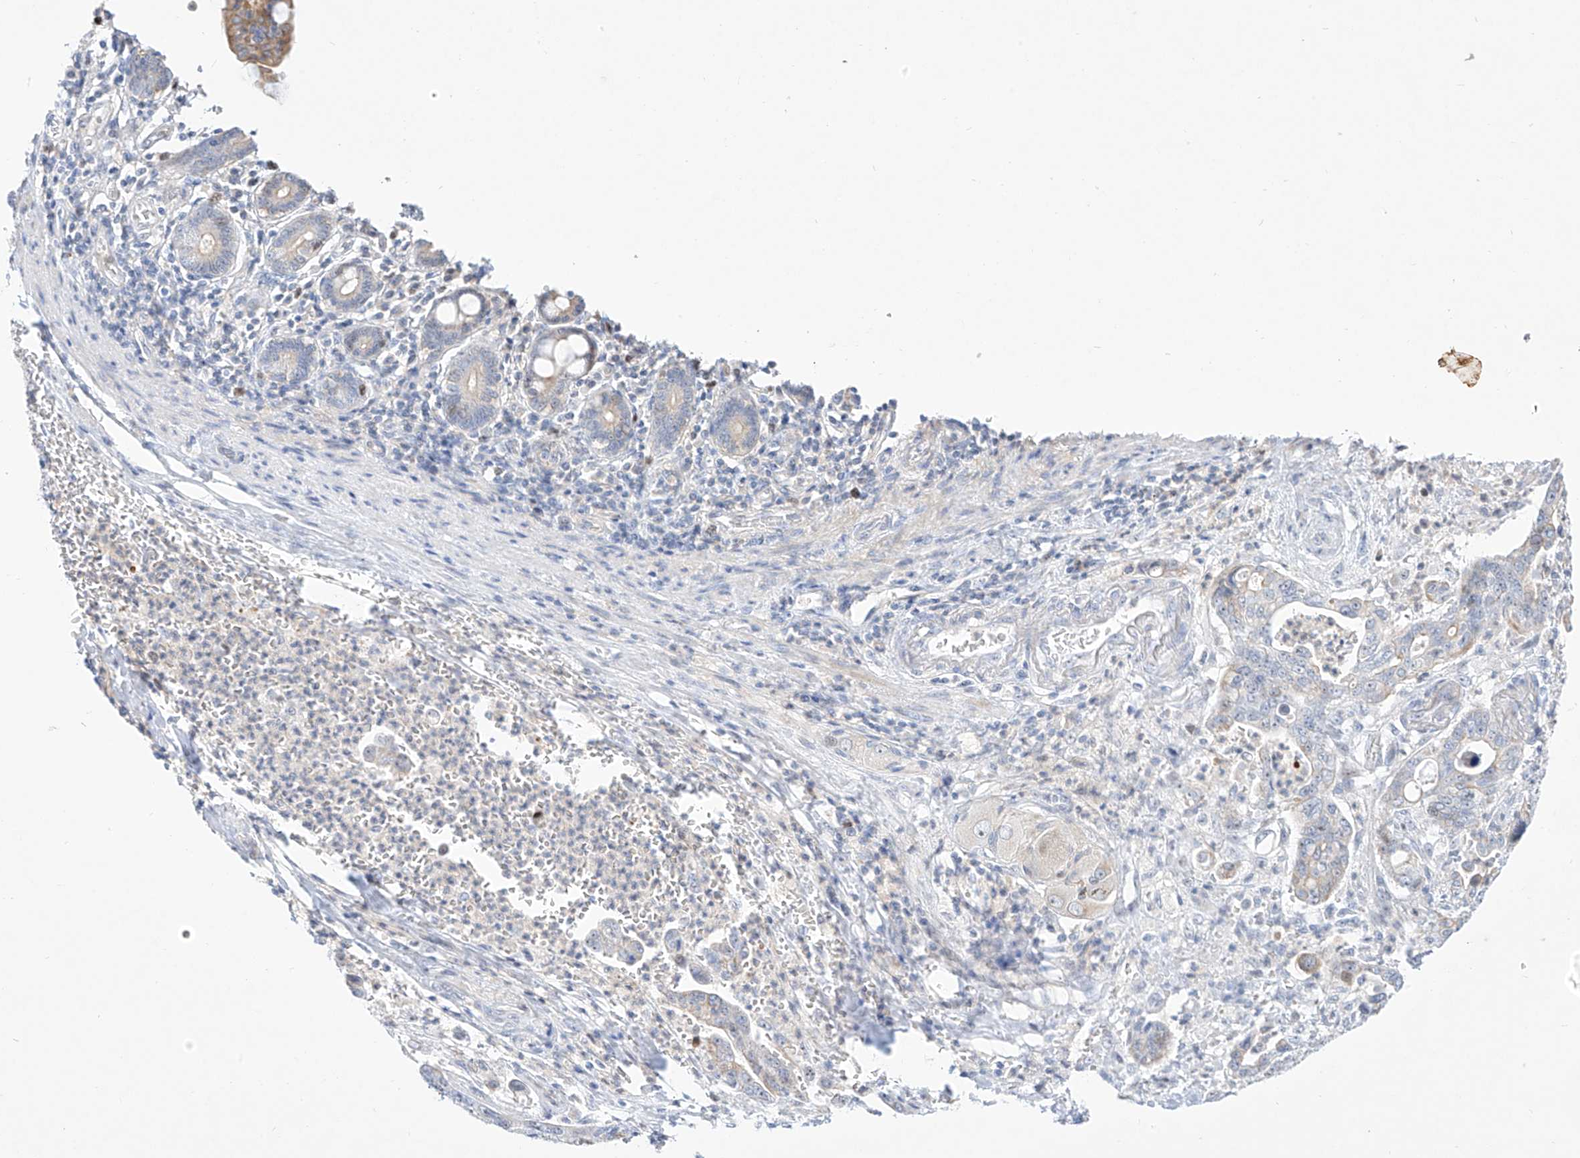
{"staining": {"intensity": "negative", "quantity": "none", "location": "none"}, "tissue": "pancreatic cancer", "cell_type": "Tumor cells", "image_type": "cancer", "snomed": [{"axis": "morphology", "description": "Adenocarcinoma, NOS"}, {"axis": "topography", "description": "Pancreas"}], "caption": "Protein analysis of pancreatic cancer reveals no significant expression in tumor cells.", "gene": "SNU13", "patient": {"sex": "male", "age": 70}}